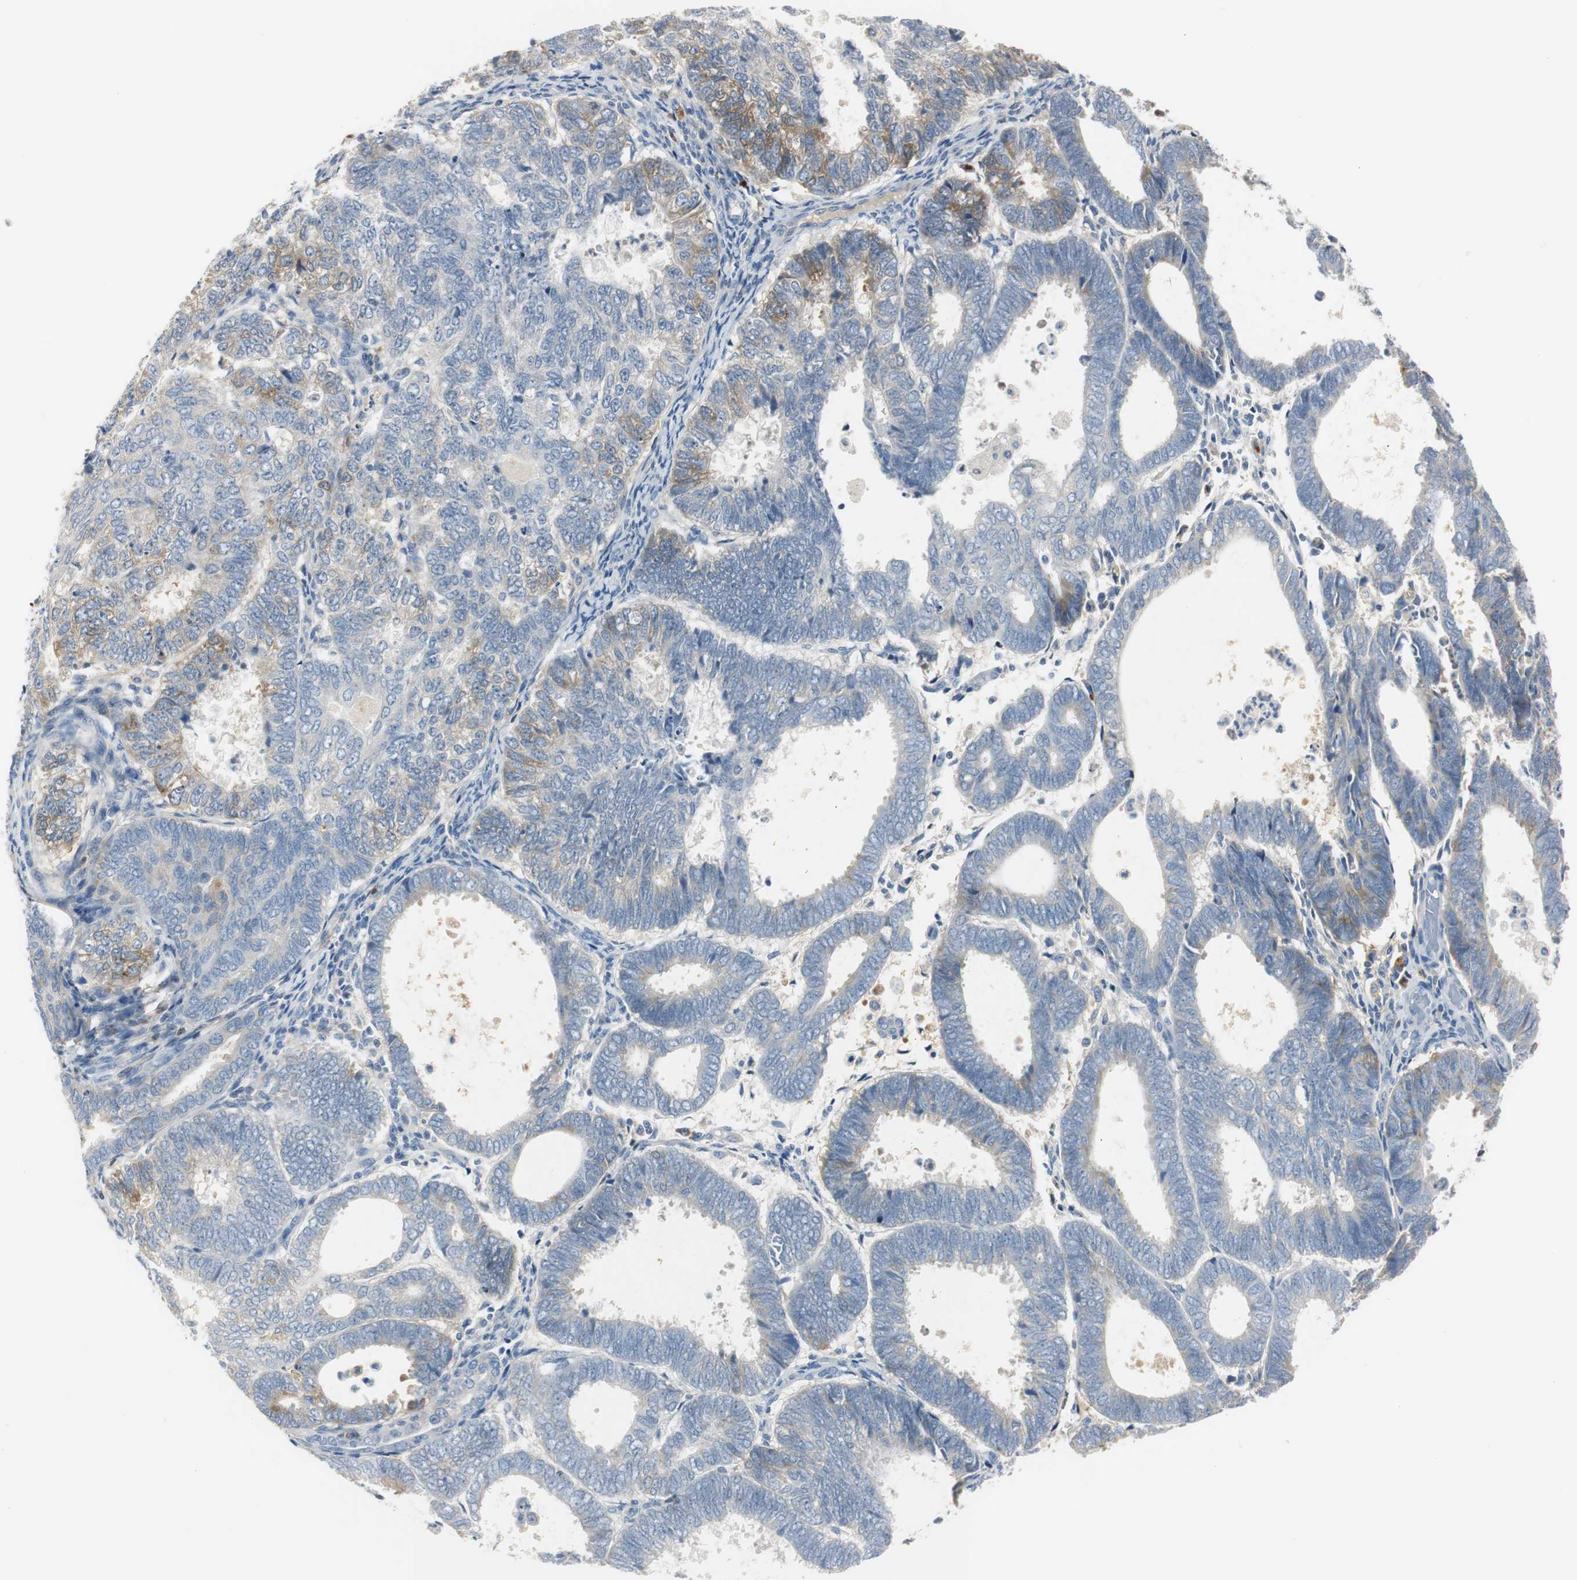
{"staining": {"intensity": "moderate", "quantity": "25%-75%", "location": "cytoplasmic/membranous"}, "tissue": "endometrial cancer", "cell_type": "Tumor cells", "image_type": "cancer", "snomed": [{"axis": "morphology", "description": "Adenocarcinoma, NOS"}, {"axis": "topography", "description": "Uterus"}], "caption": "Protein staining displays moderate cytoplasmic/membranous positivity in approximately 25%-75% of tumor cells in endometrial cancer (adenocarcinoma).", "gene": "SERPINF1", "patient": {"sex": "female", "age": 60}}